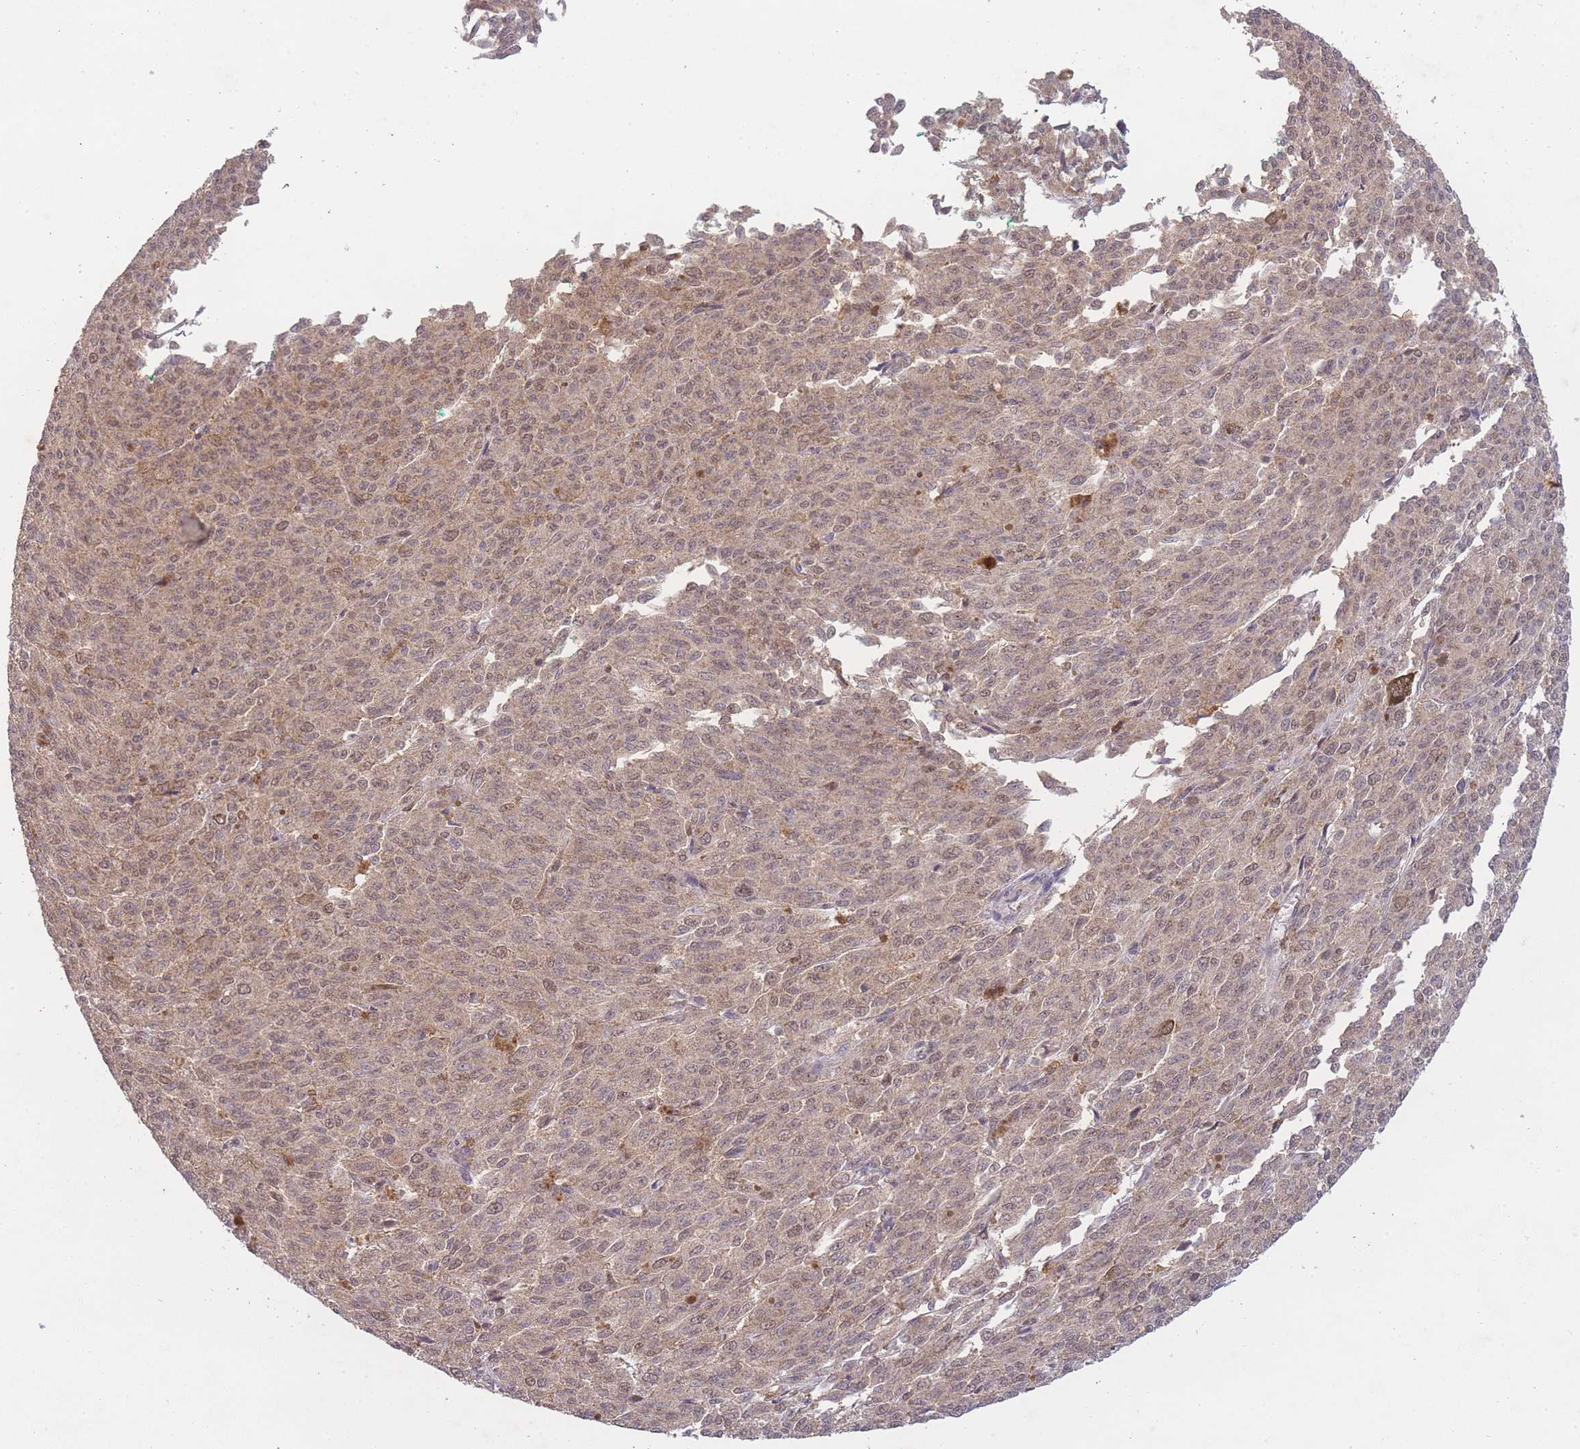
{"staining": {"intensity": "weak", "quantity": "25%-75%", "location": "nuclear"}, "tissue": "melanoma", "cell_type": "Tumor cells", "image_type": "cancer", "snomed": [{"axis": "morphology", "description": "Malignant melanoma, NOS"}, {"axis": "topography", "description": "Skin"}], "caption": "The immunohistochemical stain shows weak nuclear positivity in tumor cells of malignant melanoma tissue. (DAB (3,3'-diaminobenzidine) = brown stain, brightfield microscopy at high magnification).", "gene": "RNF144B", "patient": {"sex": "female", "age": 52}}